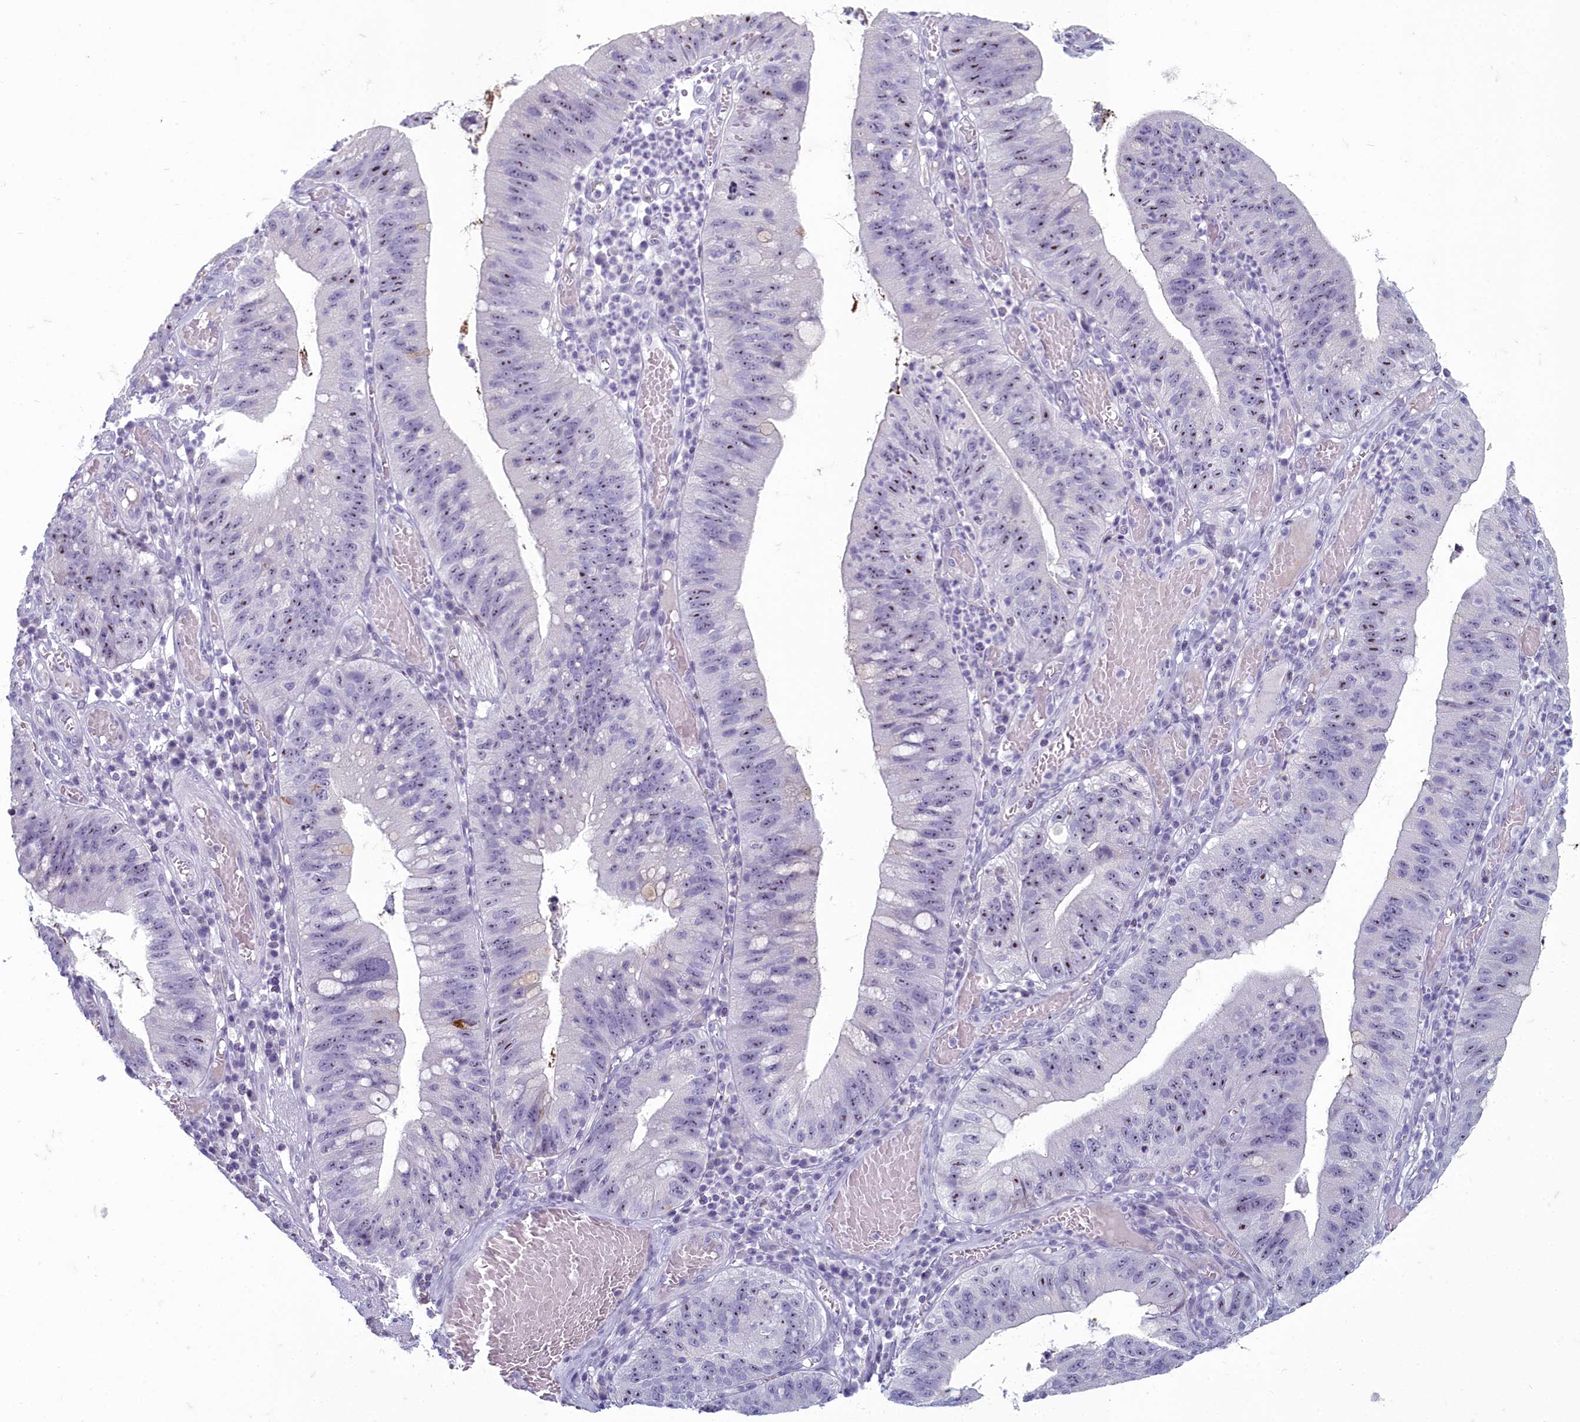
{"staining": {"intensity": "moderate", "quantity": "25%-75%", "location": "nuclear"}, "tissue": "stomach cancer", "cell_type": "Tumor cells", "image_type": "cancer", "snomed": [{"axis": "morphology", "description": "Adenocarcinoma, NOS"}, {"axis": "topography", "description": "Stomach"}], "caption": "High-magnification brightfield microscopy of stomach adenocarcinoma stained with DAB (brown) and counterstained with hematoxylin (blue). tumor cells exhibit moderate nuclear expression is seen in about25%-75% of cells.", "gene": "INSYN2A", "patient": {"sex": "male", "age": 59}}